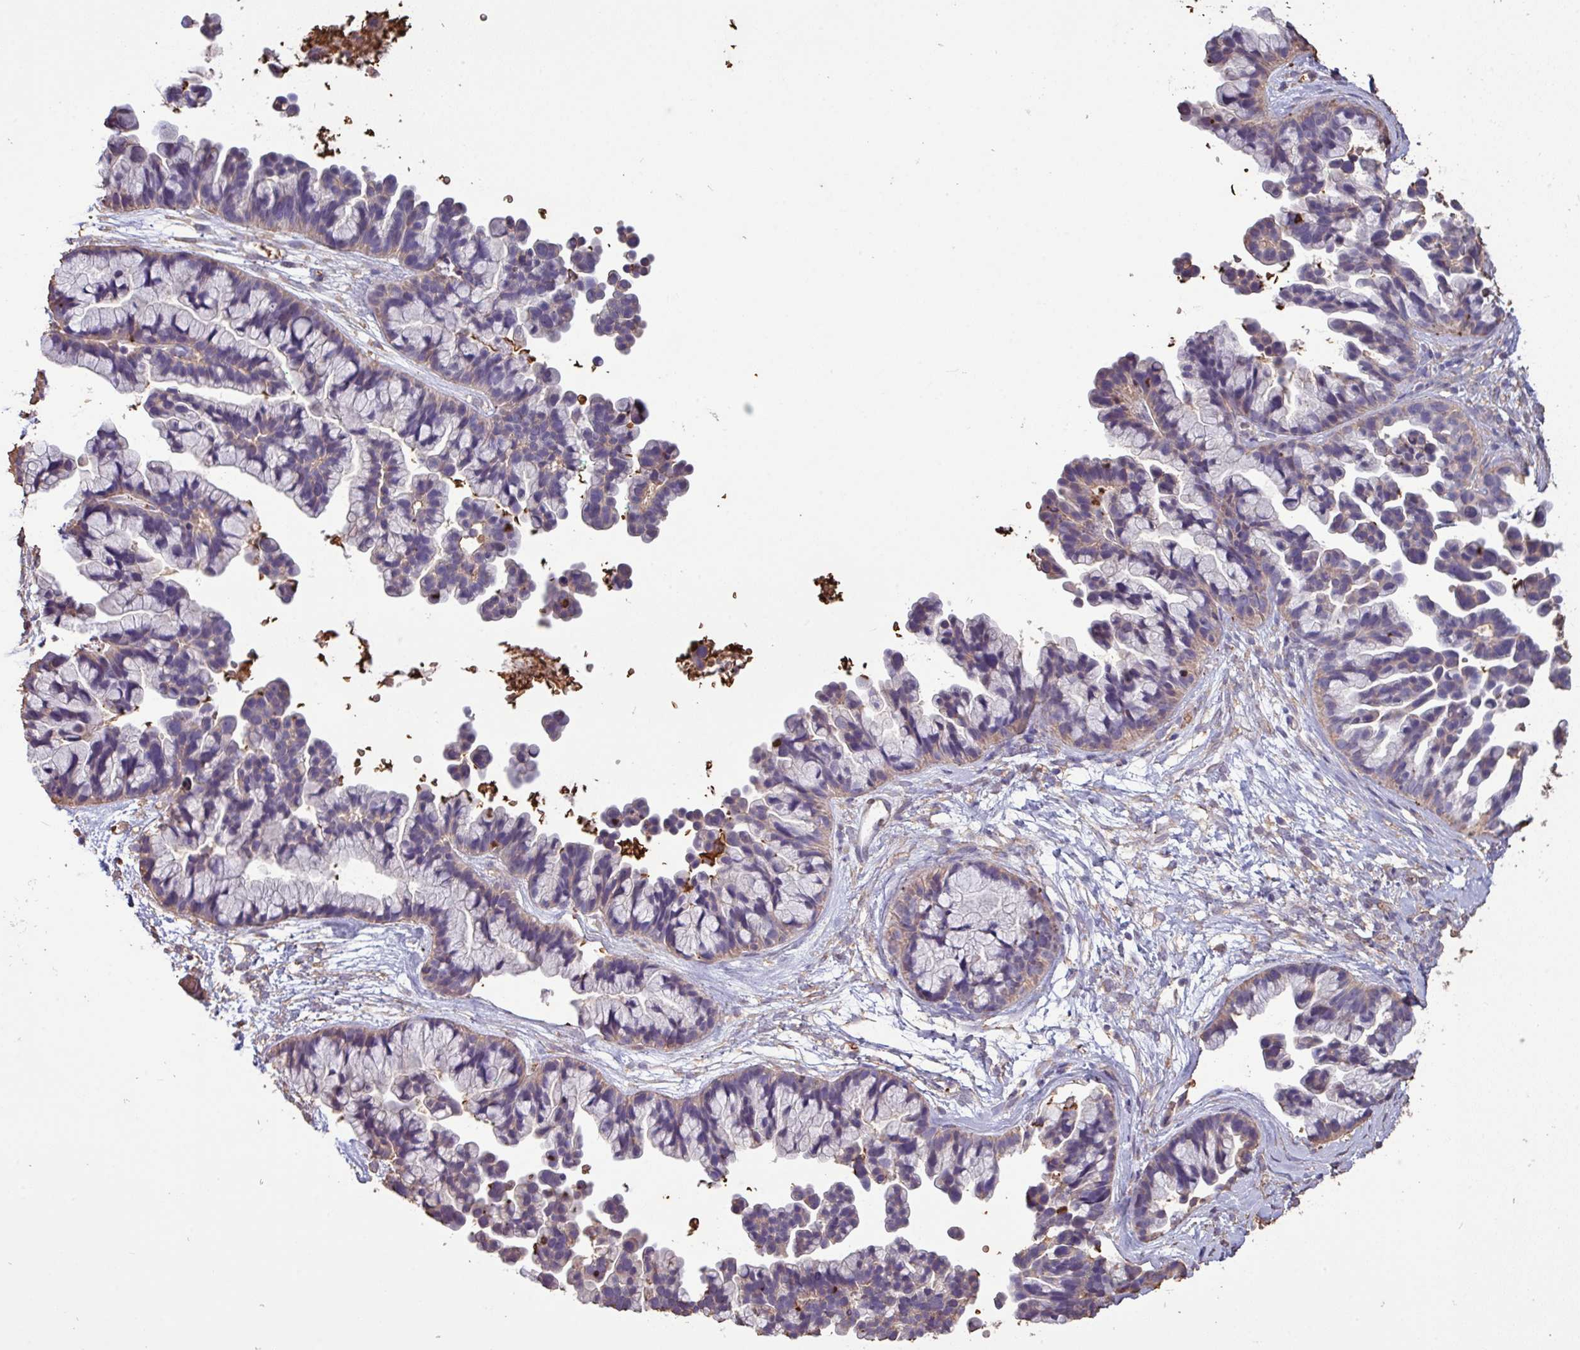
{"staining": {"intensity": "weak", "quantity": "25%-75%", "location": "cytoplasmic/membranous"}, "tissue": "ovarian cancer", "cell_type": "Tumor cells", "image_type": "cancer", "snomed": [{"axis": "morphology", "description": "Cystadenocarcinoma, serous, NOS"}, {"axis": "topography", "description": "Ovary"}], "caption": "Ovarian cancer (serous cystadenocarcinoma) stained for a protein (brown) shows weak cytoplasmic/membranous positive positivity in about 25%-75% of tumor cells.", "gene": "CAMK2B", "patient": {"sex": "female", "age": 56}}